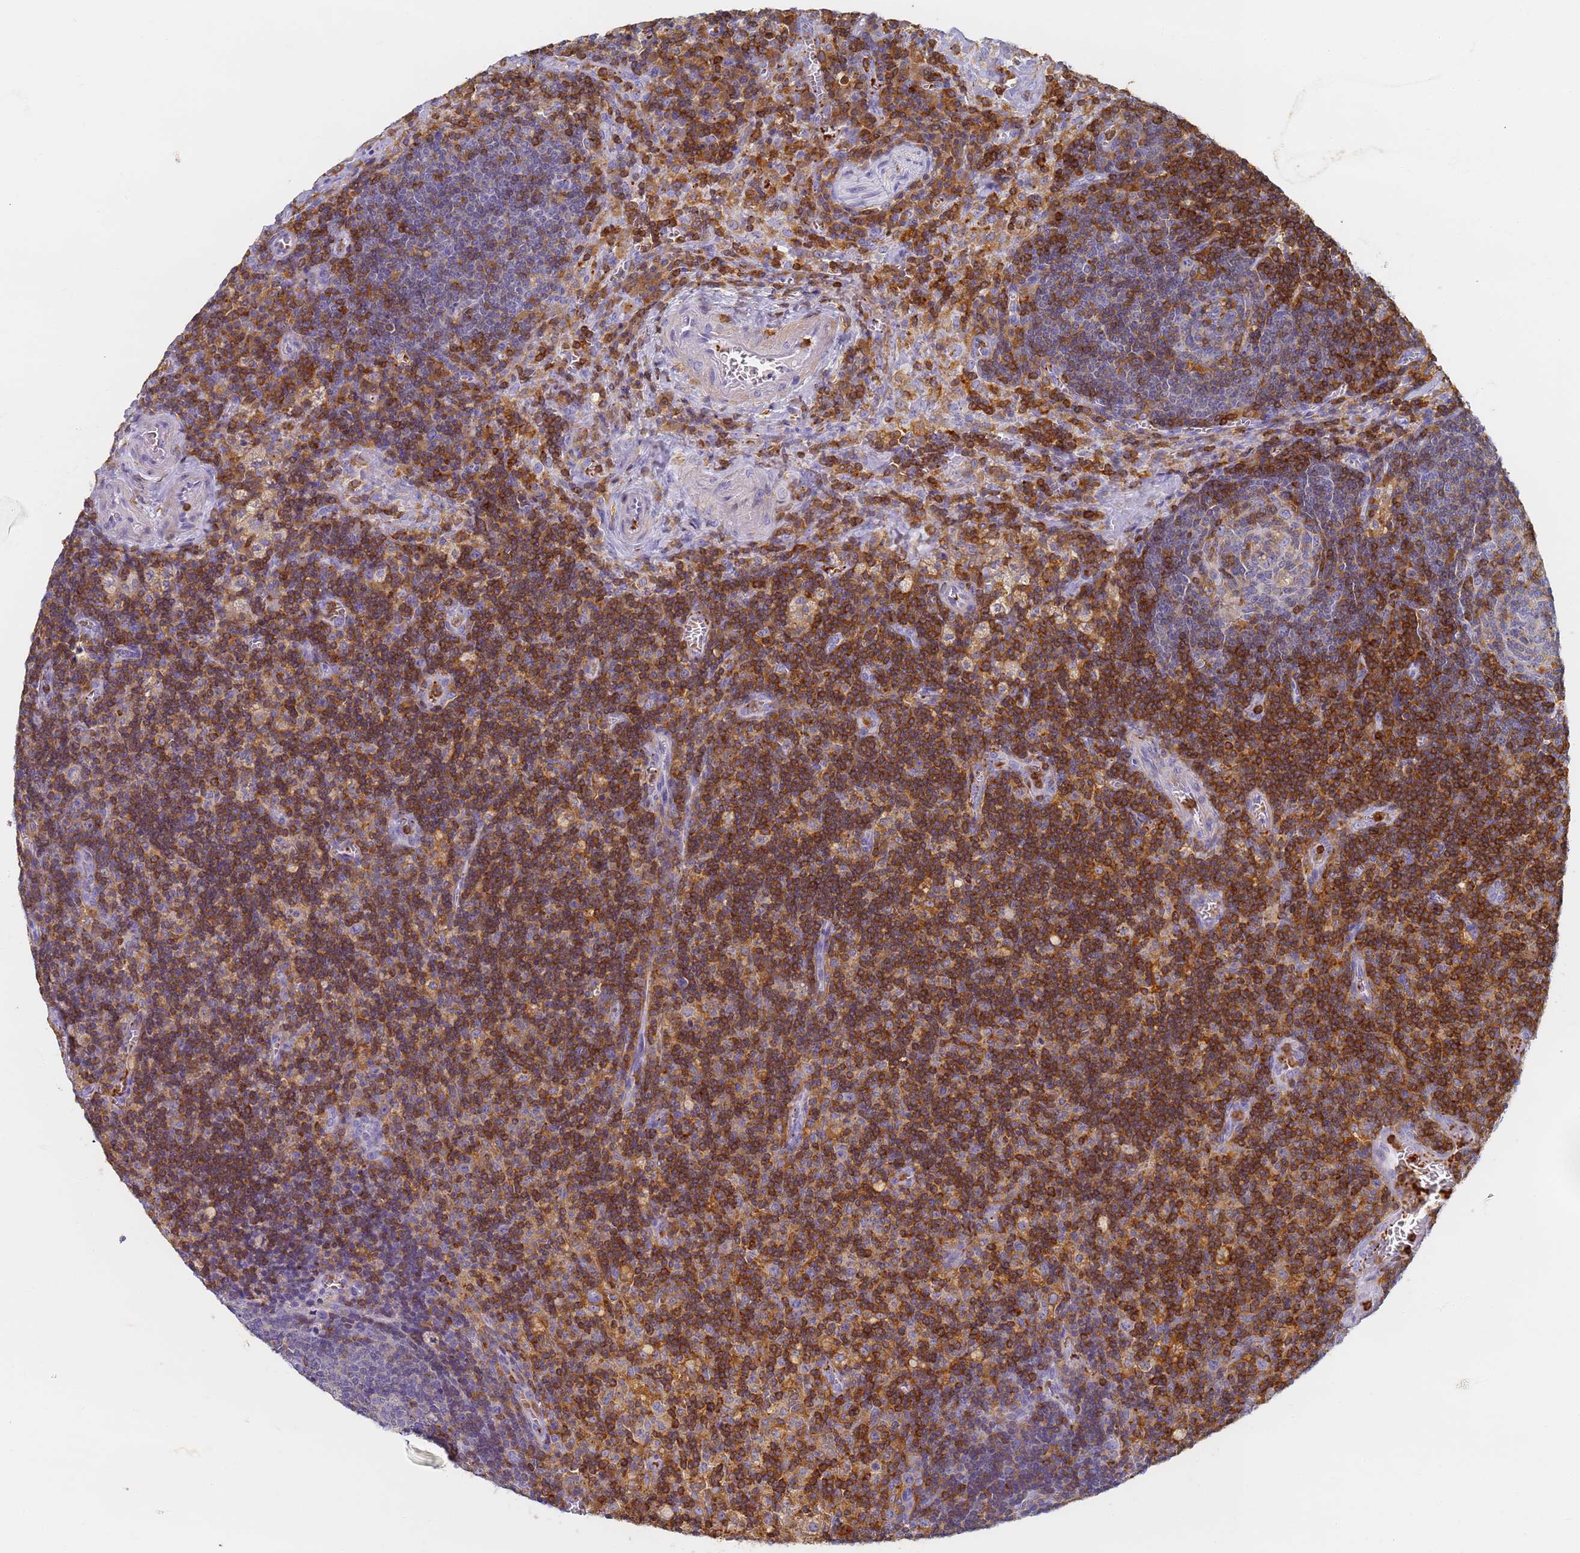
{"staining": {"intensity": "moderate", "quantity": "<25%", "location": "cytoplasmic/membranous"}, "tissue": "lymph node", "cell_type": "Germinal center cells", "image_type": "normal", "snomed": [{"axis": "morphology", "description": "Normal tissue, NOS"}, {"axis": "topography", "description": "Lymph node"}], "caption": "An immunohistochemistry micrograph of unremarkable tissue is shown. Protein staining in brown highlights moderate cytoplasmic/membranous positivity in lymph node within germinal center cells.", "gene": "BIN2", "patient": {"sex": "male", "age": 58}}